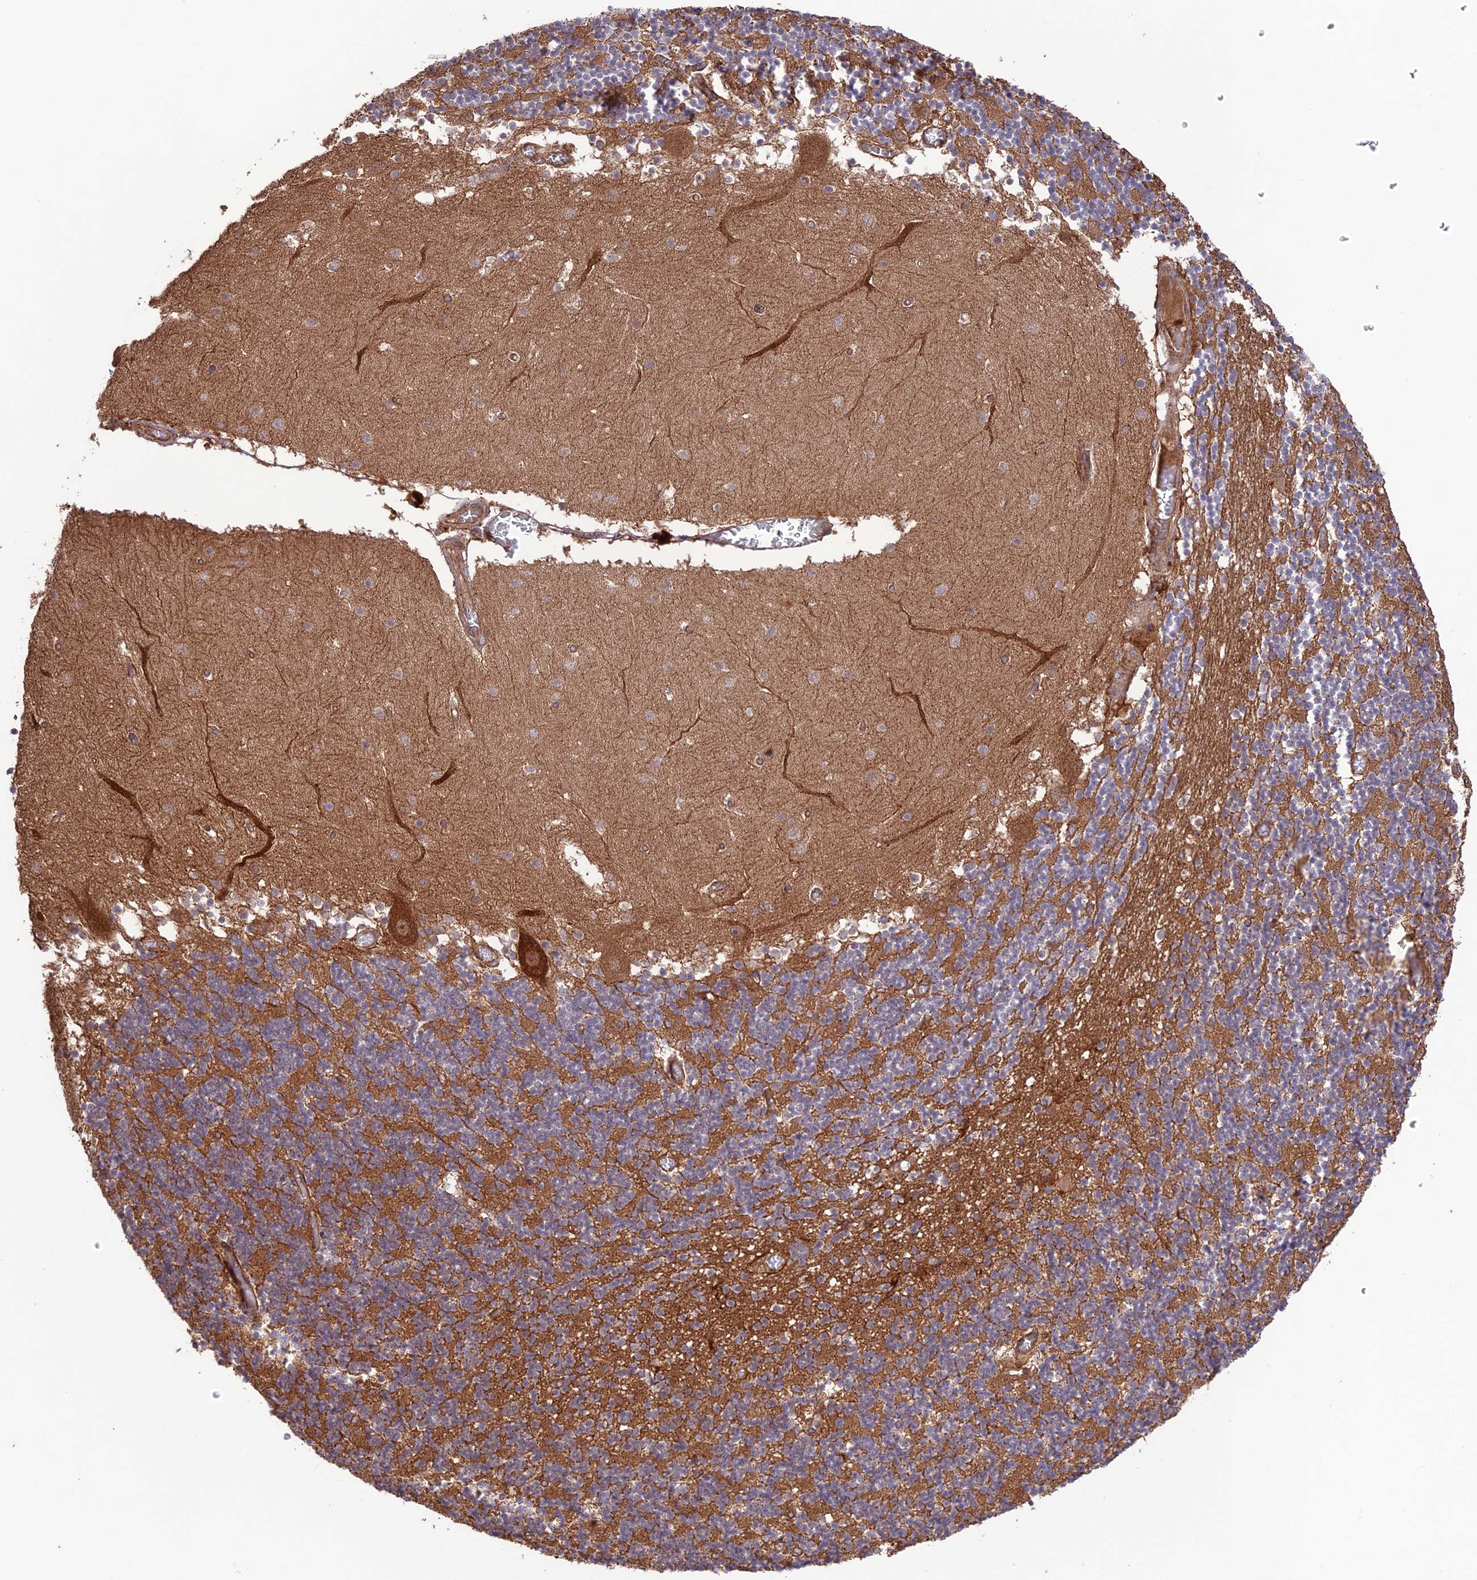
{"staining": {"intensity": "moderate", "quantity": ">75%", "location": "cytoplasmic/membranous"}, "tissue": "cerebellum", "cell_type": "Cells in granular layer", "image_type": "normal", "snomed": [{"axis": "morphology", "description": "Normal tissue, NOS"}, {"axis": "topography", "description": "Cerebellum"}], "caption": "Cerebellum stained with a brown dye reveals moderate cytoplasmic/membranous positive positivity in approximately >75% of cells in granular layer.", "gene": "FCHSD1", "patient": {"sex": "female", "age": 28}}